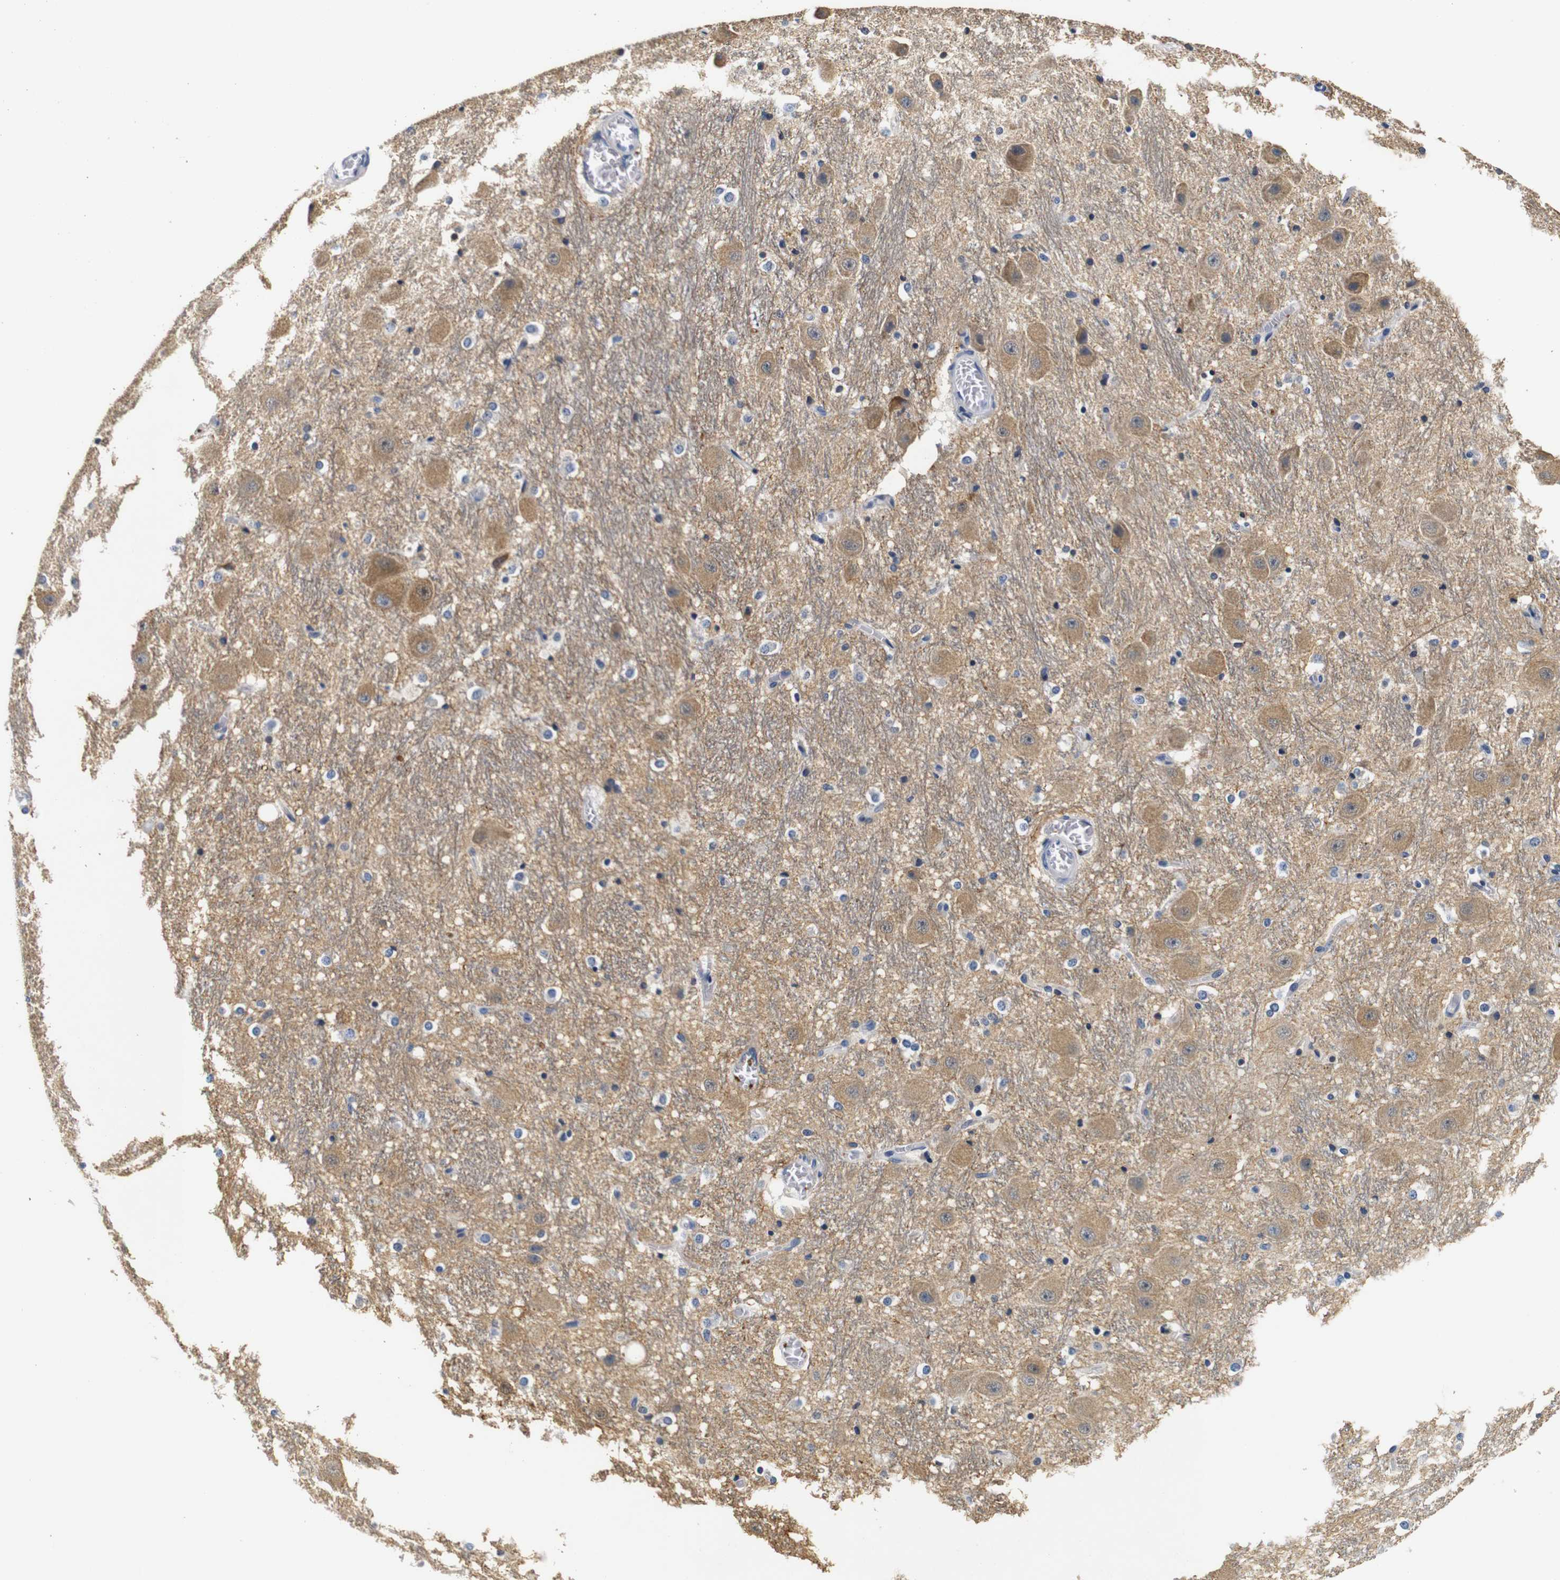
{"staining": {"intensity": "negative", "quantity": "none", "location": "none"}, "tissue": "hippocampus", "cell_type": "Glial cells", "image_type": "normal", "snomed": [{"axis": "morphology", "description": "Normal tissue, NOS"}, {"axis": "topography", "description": "Hippocampus"}], "caption": "An IHC histopathology image of benign hippocampus is shown. There is no staining in glial cells of hippocampus. The staining was performed using DAB (3,3'-diaminobenzidine) to visualize the protein expression in brown, while the nuclei were stained in blue with hematoxylin (Magnification: 20x).", "gene": "GP1BA", "patient": {"sex": "female", "age": 19}}